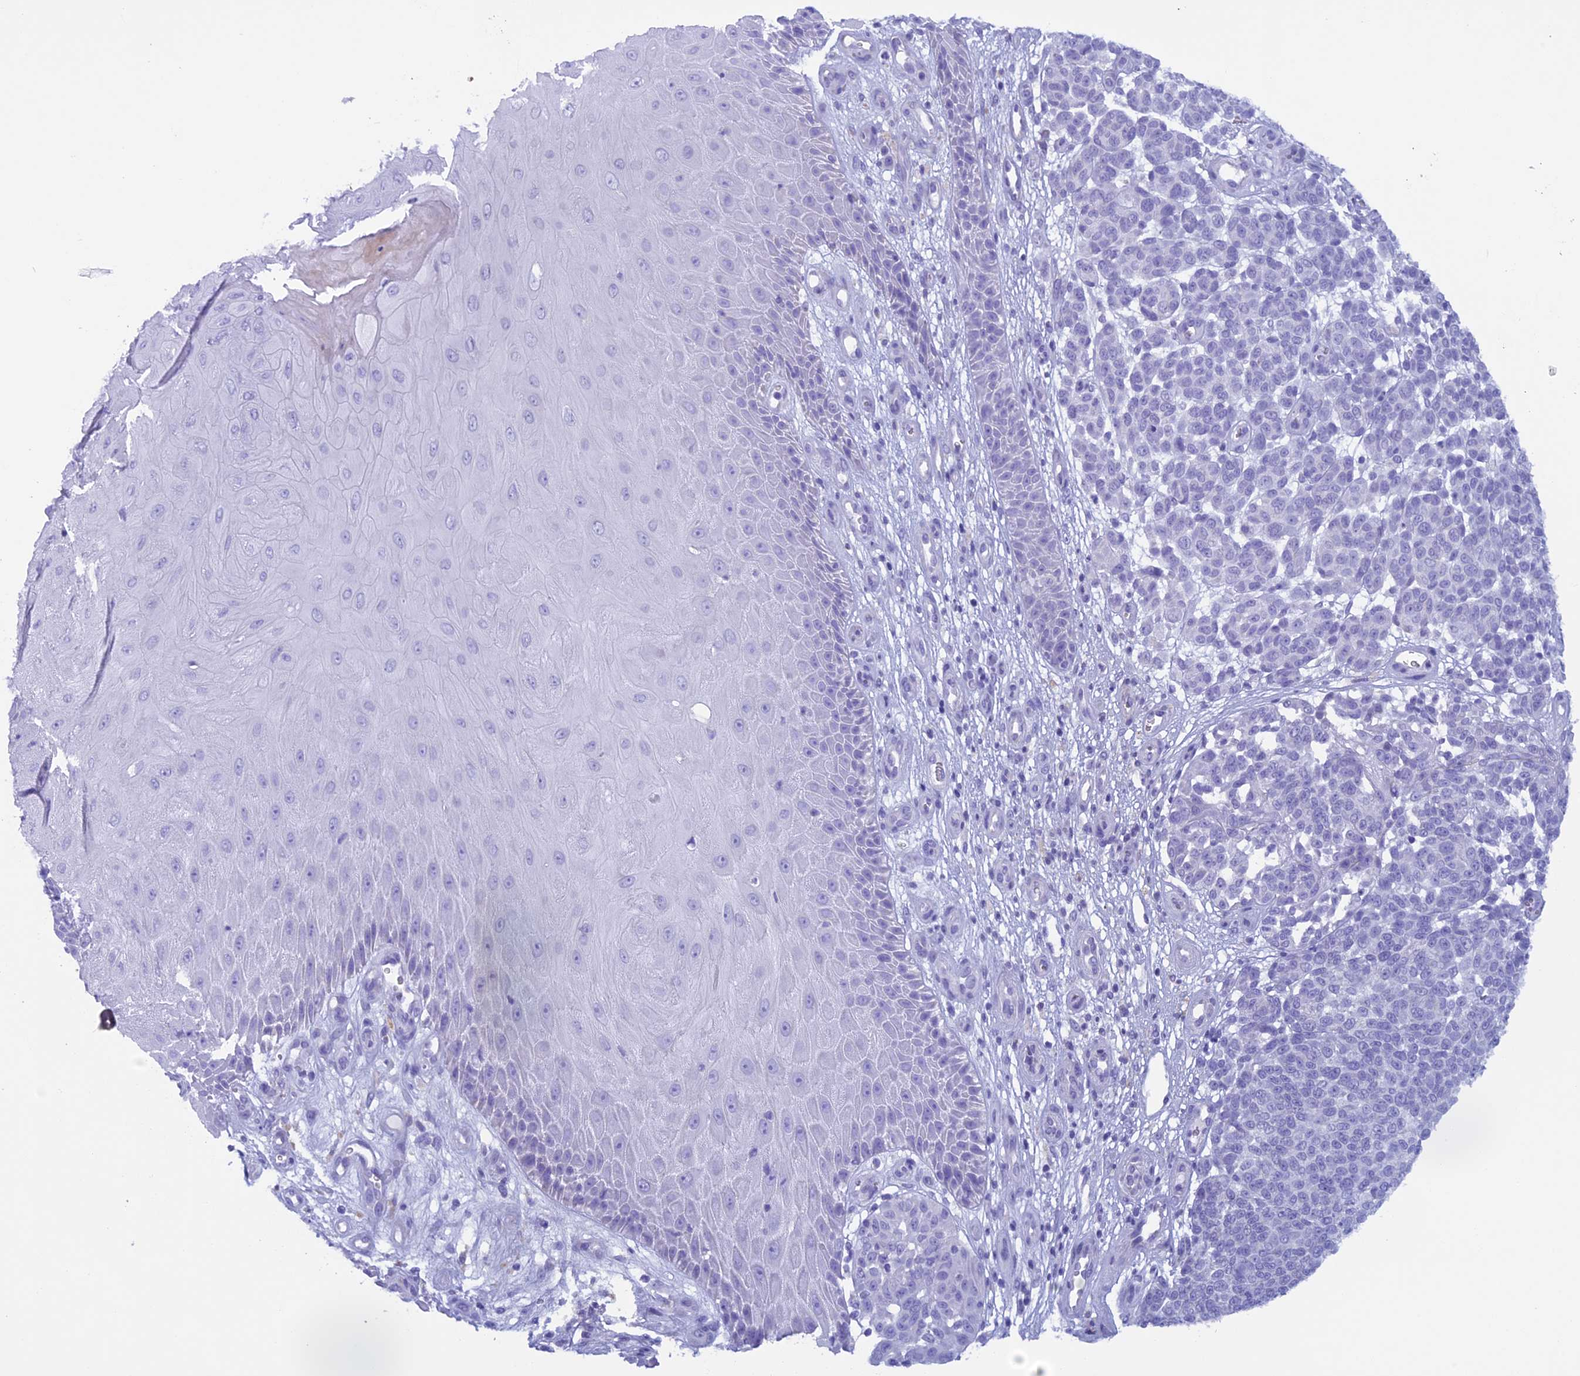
{"staining": {"intensity": "negative", "quantity": "none", "location": "none"}, "tissue": "melanoma", "cell_type": "Tumor cells", "image_type": "cancer", "snomed": [{"axis": "morphology", "description": "Malignant melanoma, NOS"}, {"axis": "topography", "description": "Skin"}], "caption": "The photomicrograph displays no significant staining in tumor cells of malignant melanoma.", "gene": "ZNF563", "patient": {"sex": "male", "age": 49}}